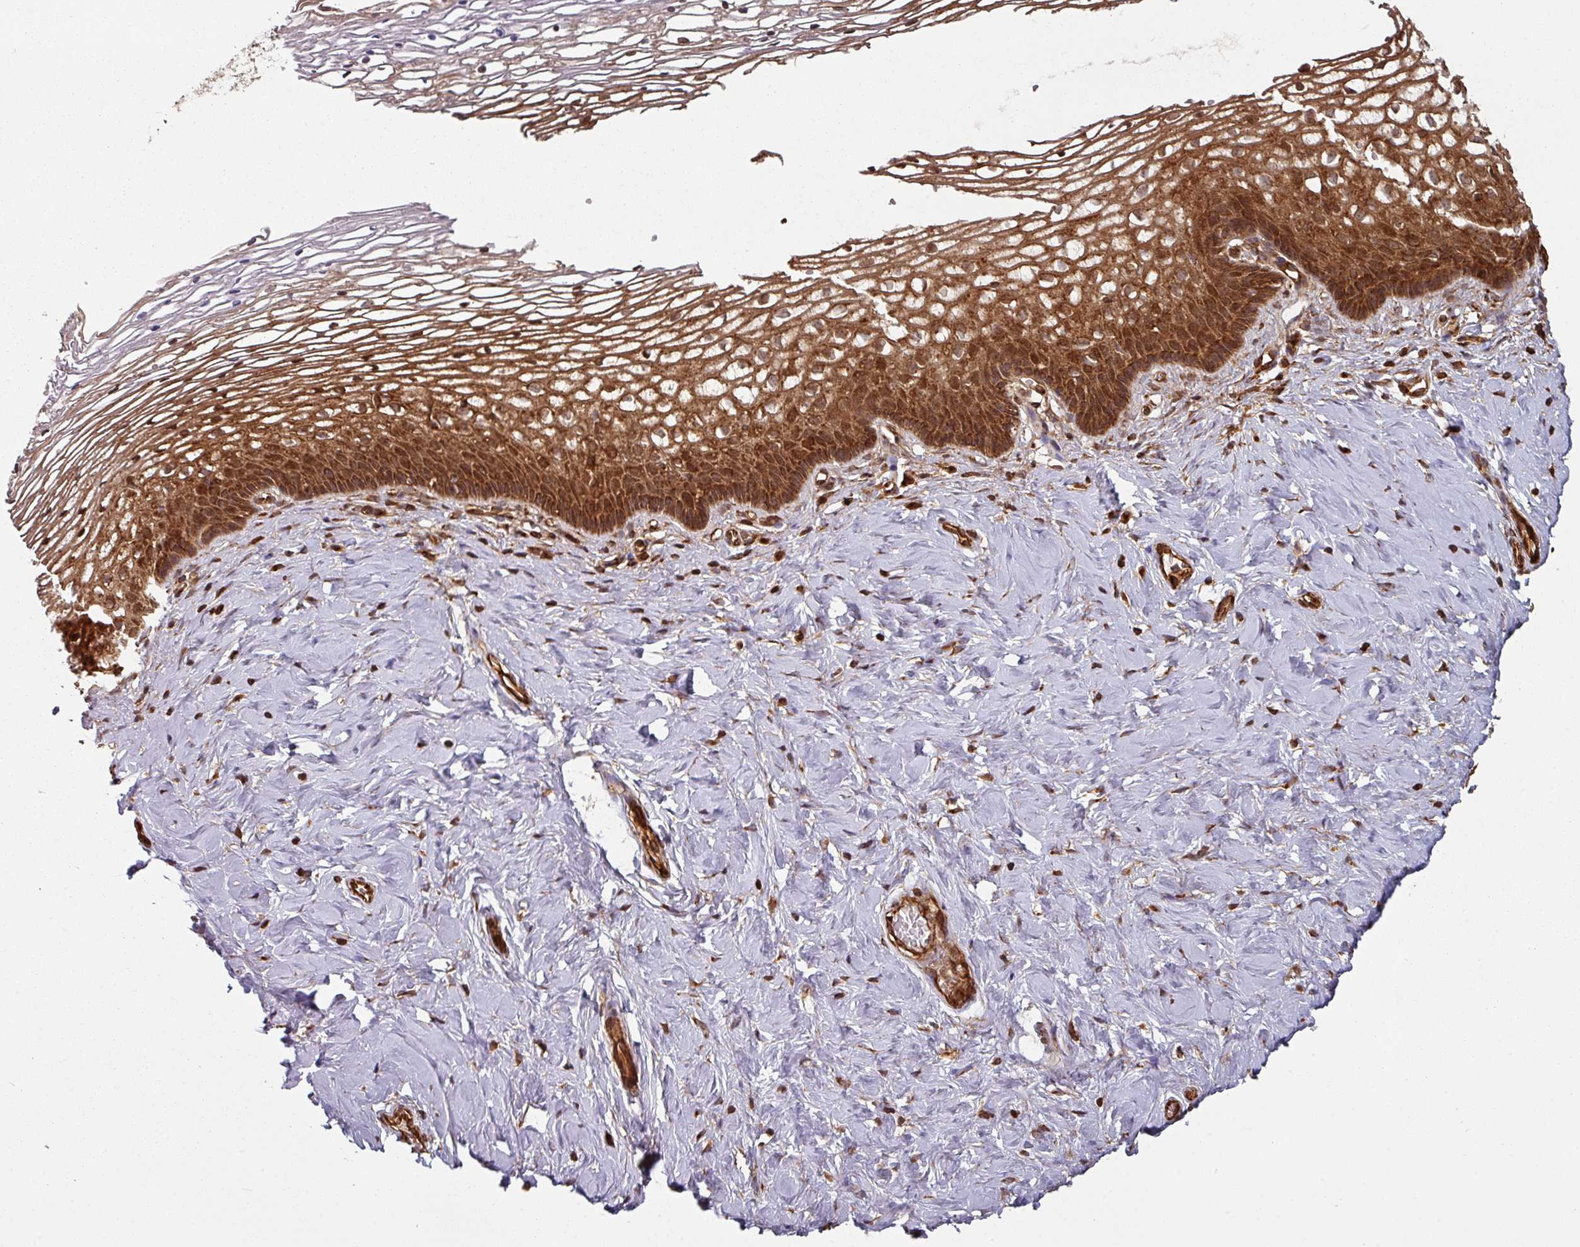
{"staining": {"intensity": "strong", "quantity": ">75%", "location": "cytoplasmic/membranous"}, "tissue": "cervix", "cell_type": "Glandular cells", "image_type": "normal", "snomed": [{"axis": "morphology", "description": "Normal tissue, NOS"}, {"axis": "topography", "description": "Cervix"}], "caption": "Human cervix stained with a protein marker displays strong staining in glandular cells.", "gene": "SIK1", "patient": {"sex": "female", "age": 36}}